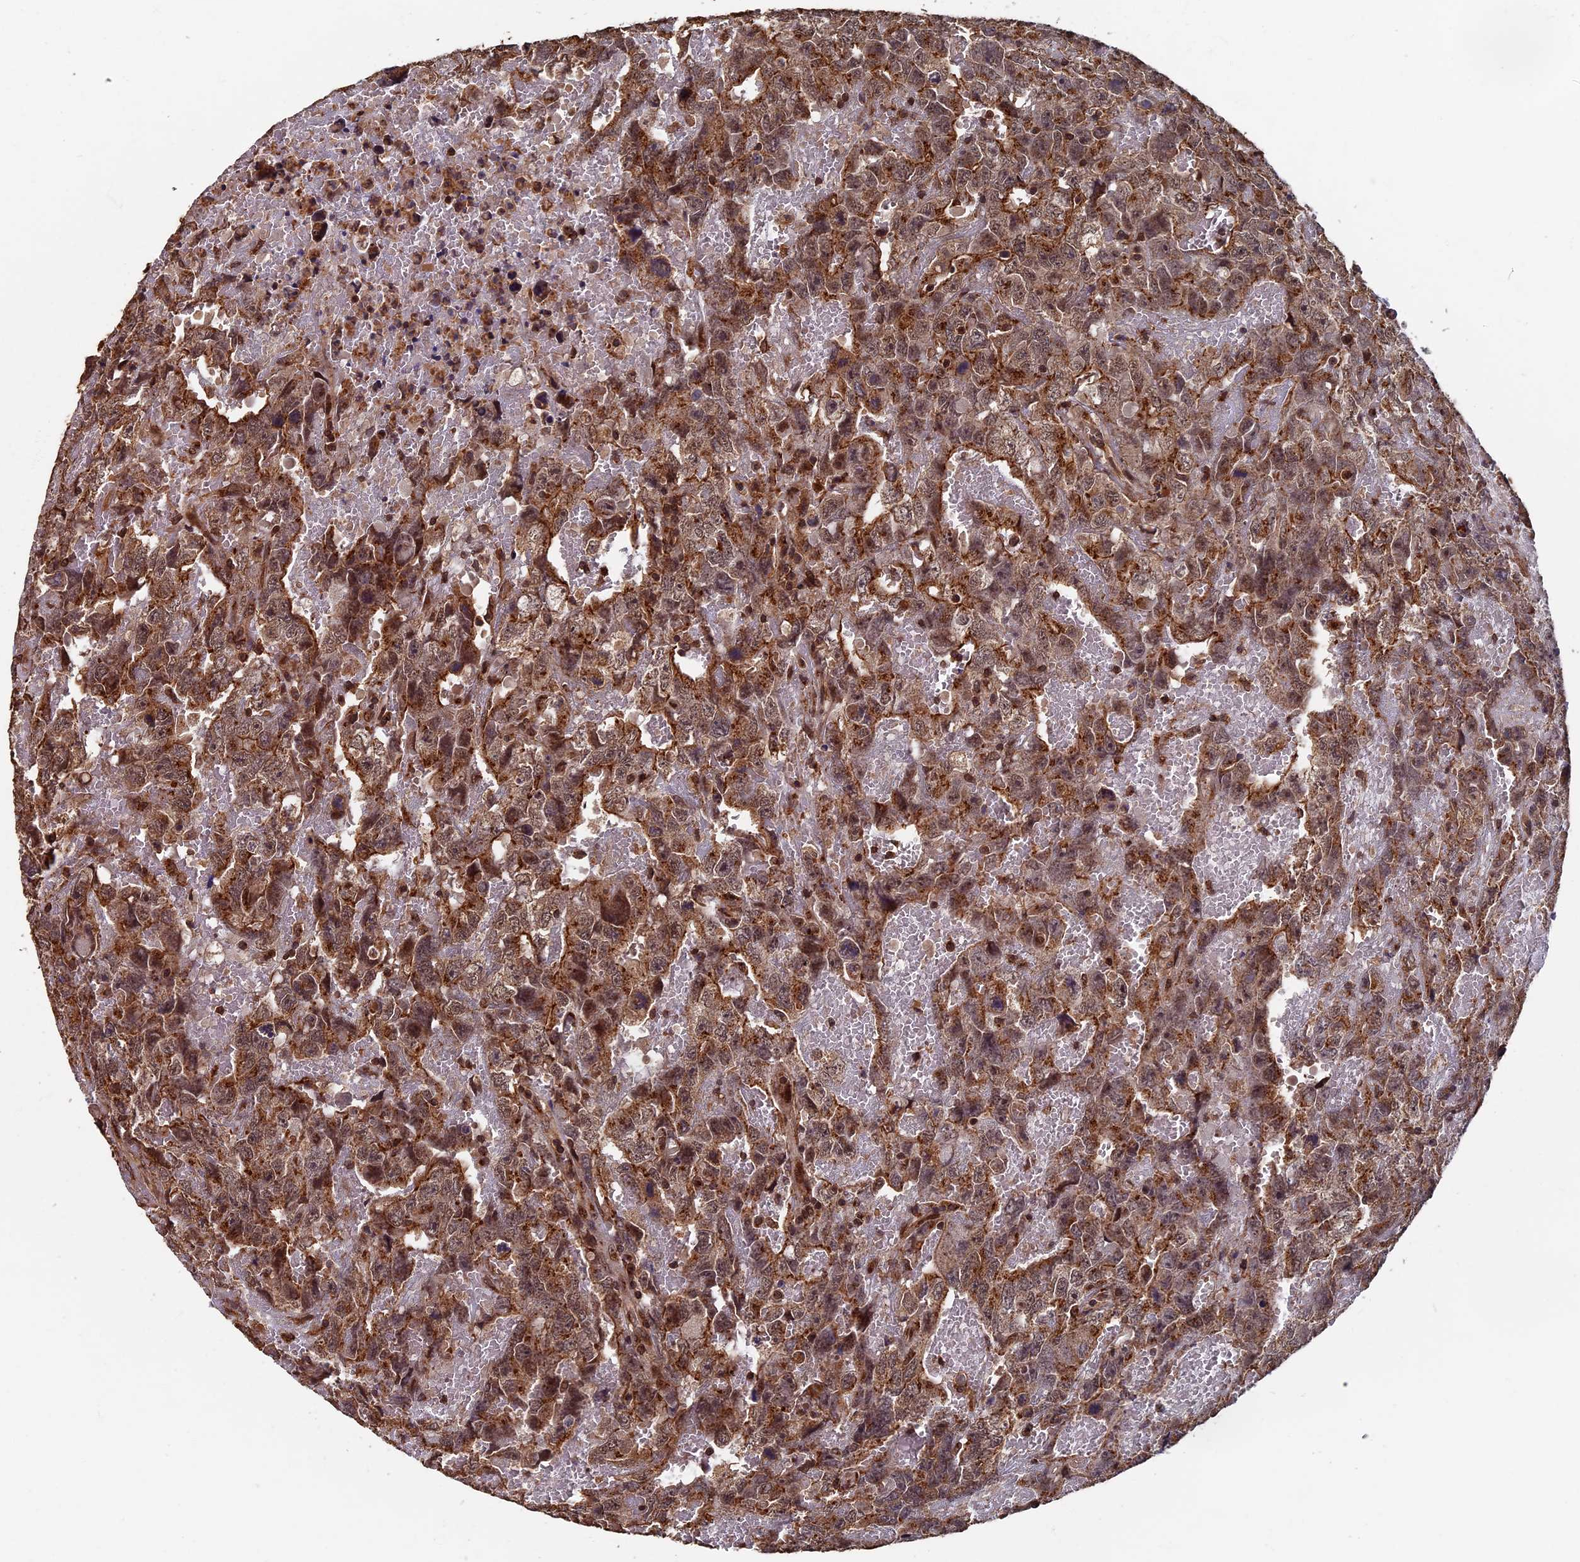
{"staining": {"intensity": "moderate", "quantity": ">75%", "location": "cytoplasmic/membranous,nuclear"}, "tissue": "testis cancer", "cell_type": "Tumor cells", "image_type": "cancer", "snomed": [{"axis": "morphology", "description": "Carcinoma, Embryonal, NOS"}, {"axis": "topography", "description": "Testis"}], "caption": "This is a micrograph of IHC staining of embryonal carcinoma (testis), which shows moderate staining in the cytoplasmic/membranous and nuclear of tumor cells.", "gene": "RASGRF1", "patient": {"sex": "male", "age": 45}}